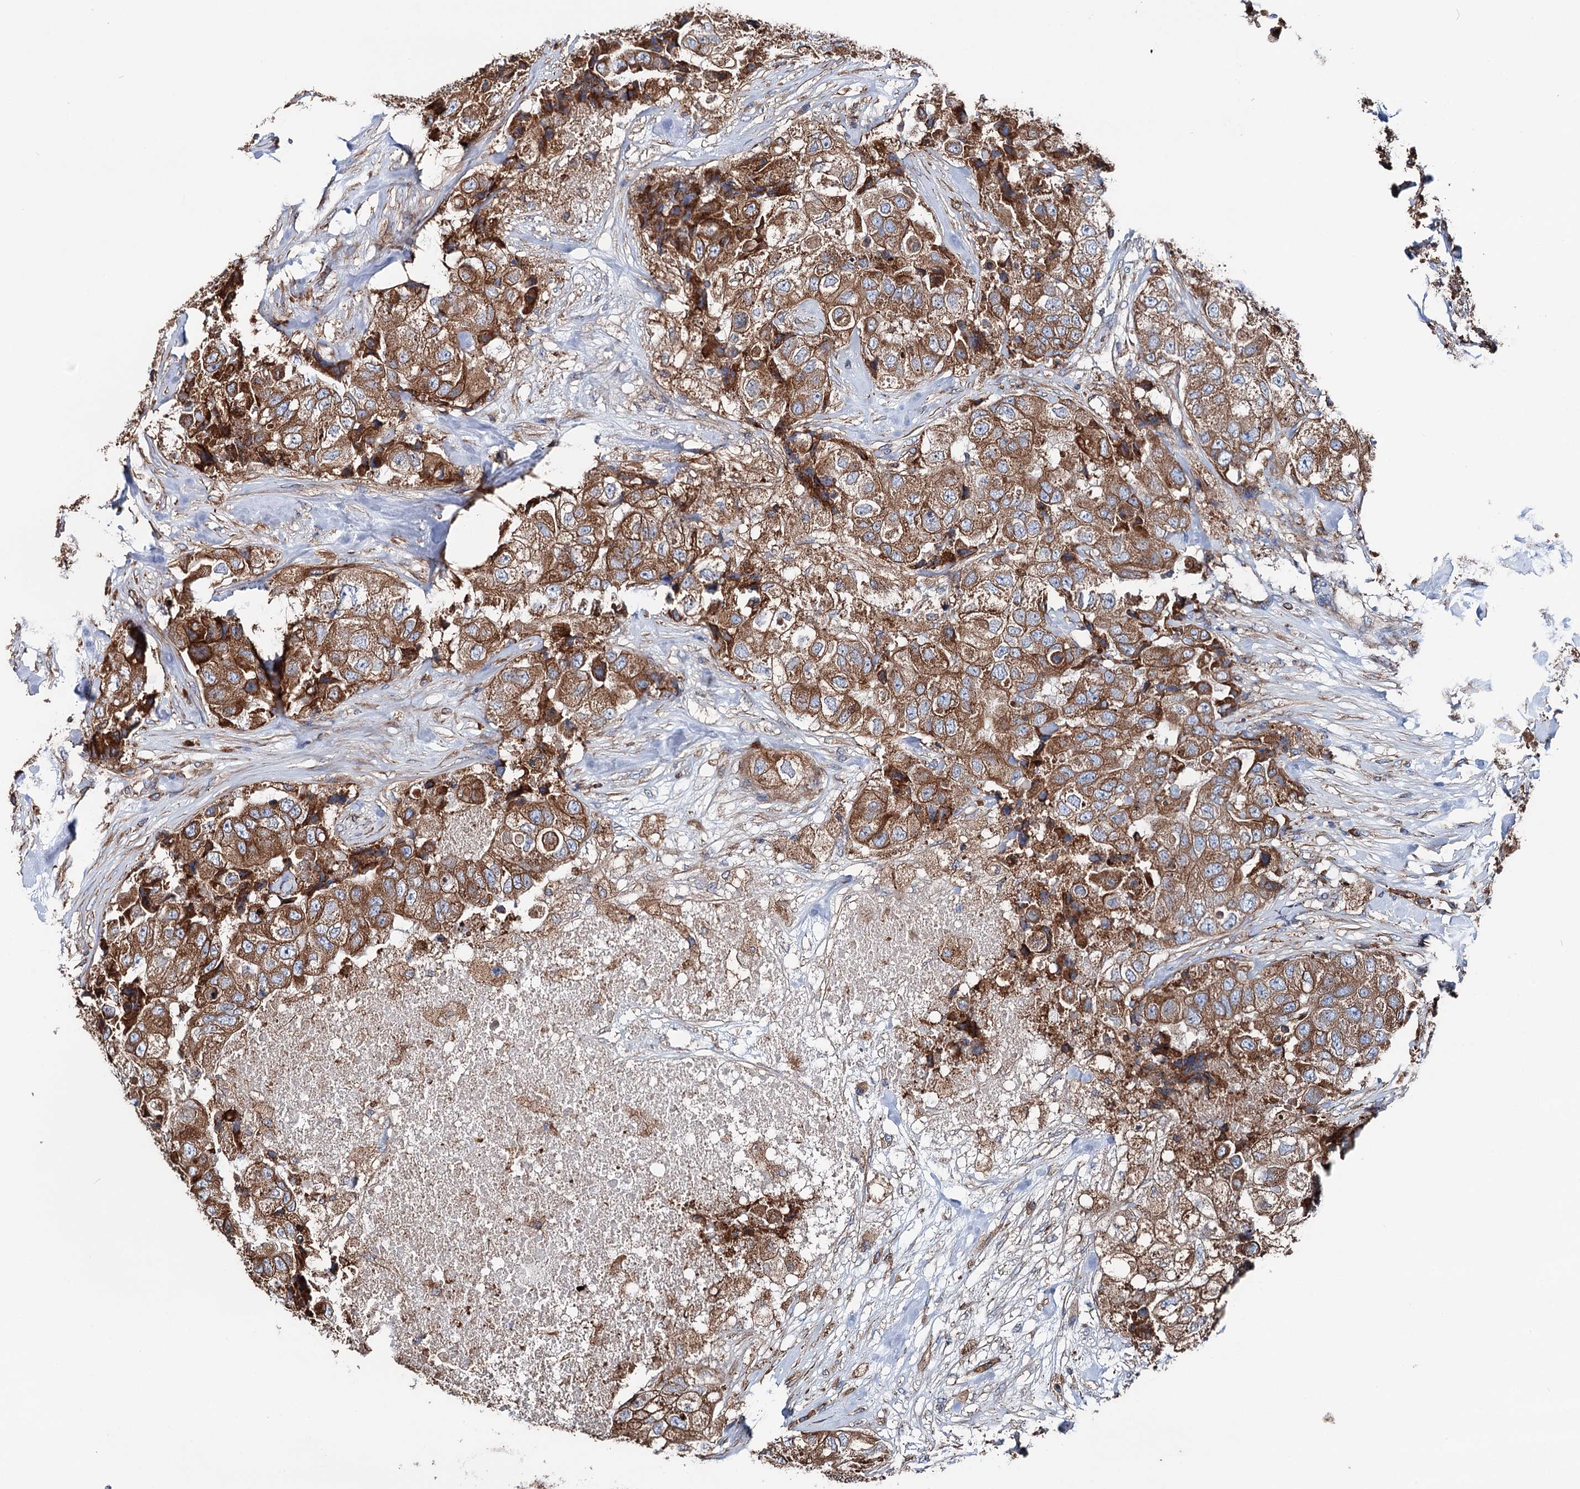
{"staining": {"intensity": "moderate", "quantity": ">75%", "location": "cytoplasmic/membranous"}, "tissue": "breast cancer", "cell_type": "Tumor cells", "image_type": "cancer", "snomed": [{"axis": "morphology", "description": "Duct carcinoma"}, {"axis": "topography", "description": "Breast"}], "caption": "Moderate cytoplasmic/membranous protein expression is seen in approximately >75% of tumor cells in intraductal carcinoma (breast).", "gene": "ERP29", "patient": {"sex": "female", "age": 62}}